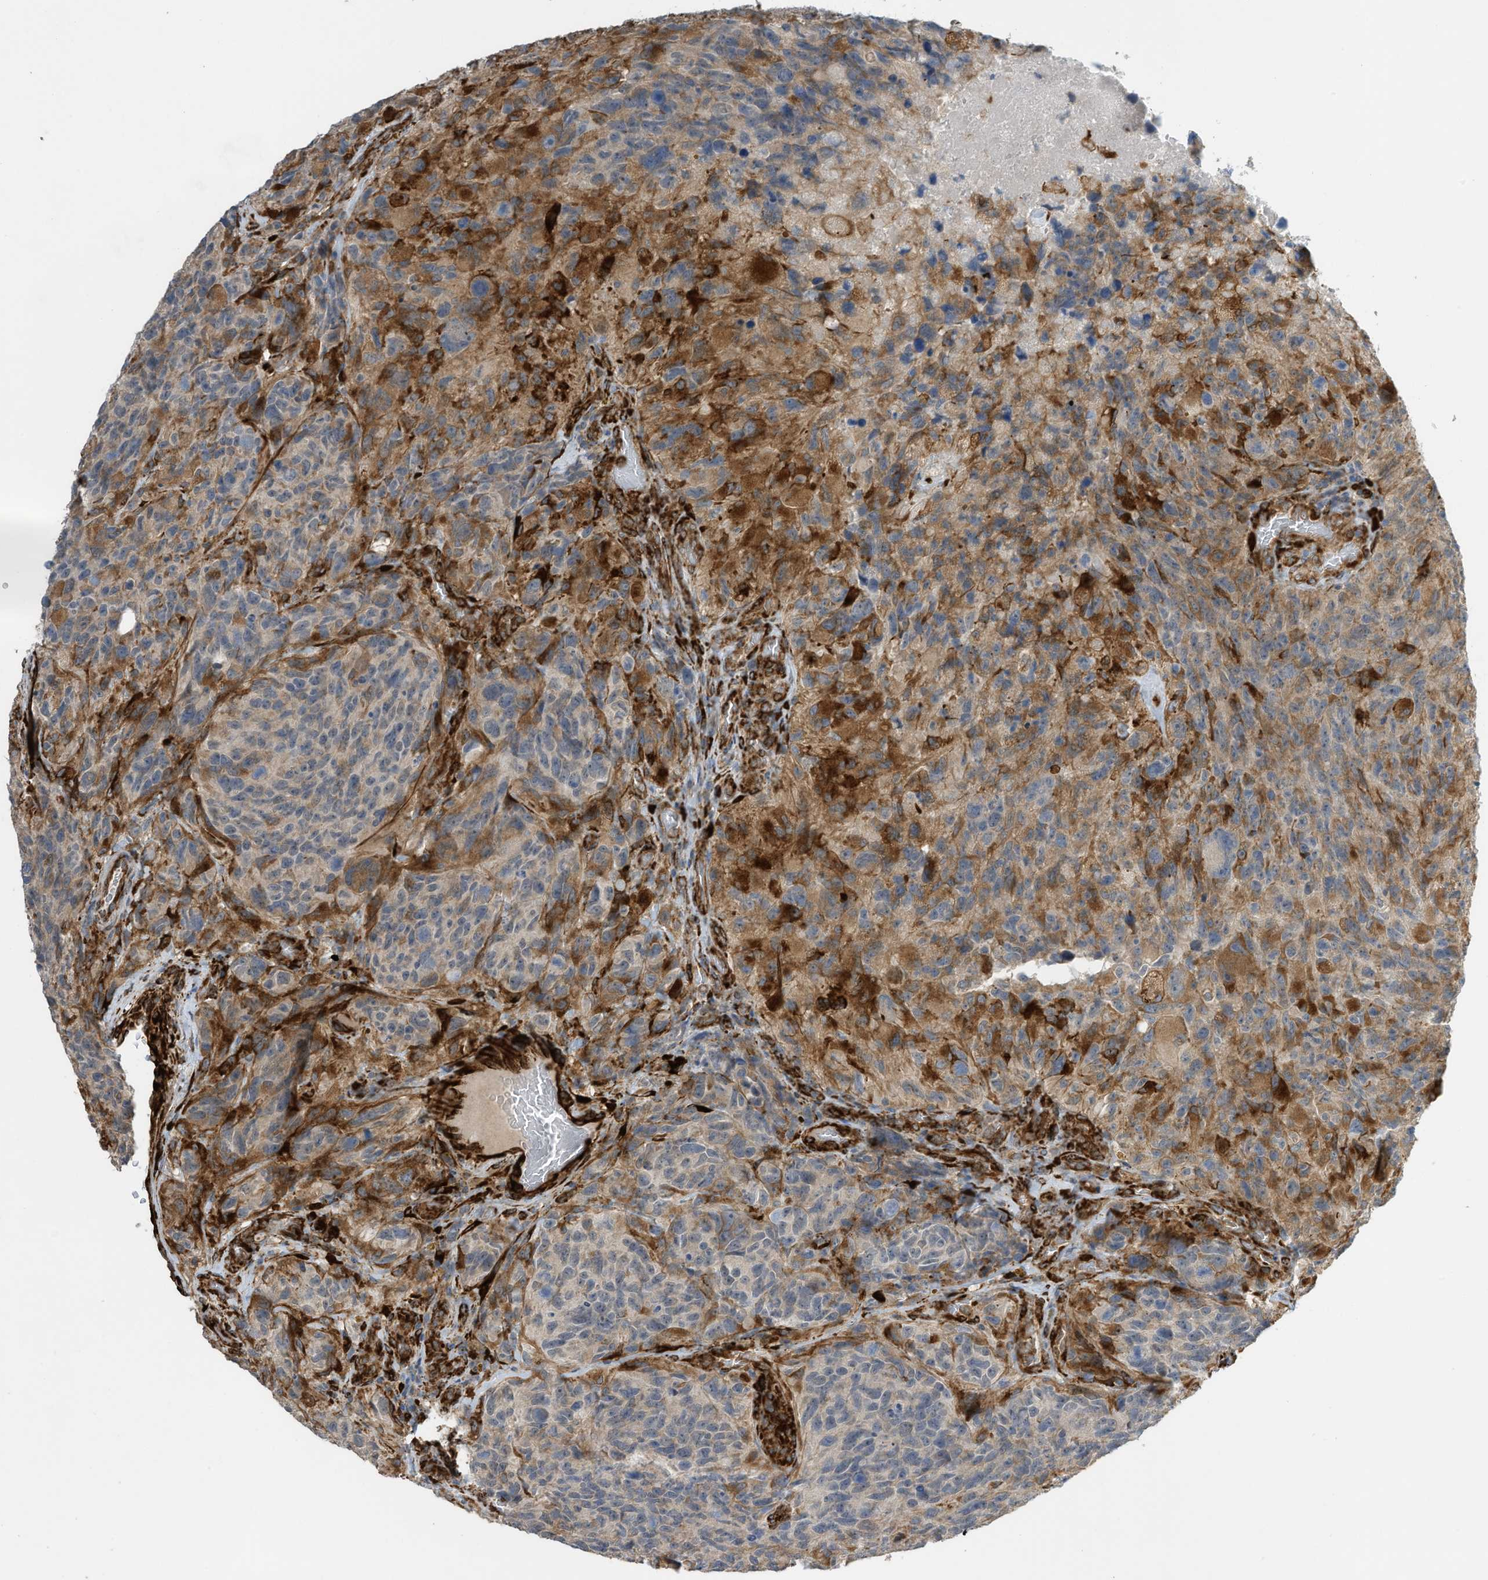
{"staining": {"intensity": "moderate", "quantity": "<25%", "location": "cytoplasmic/membranous"}, "tissue": "glioma", "cell_type": "Tumor cells", "image_type": "cancer", "snomed": [{"axis": "morphology", "description": "Glioma, malignant, High grade"}, {"axis": "topography", "description": "Brain"}], "caption": "Immunohistochemical staining of glioma exhibits low levels of moderate cytoplasmic/membranous staining in about <25% of tumor cells.", "gene": "ZBTB45", "patient": {"sex": "male", "age": 69}}